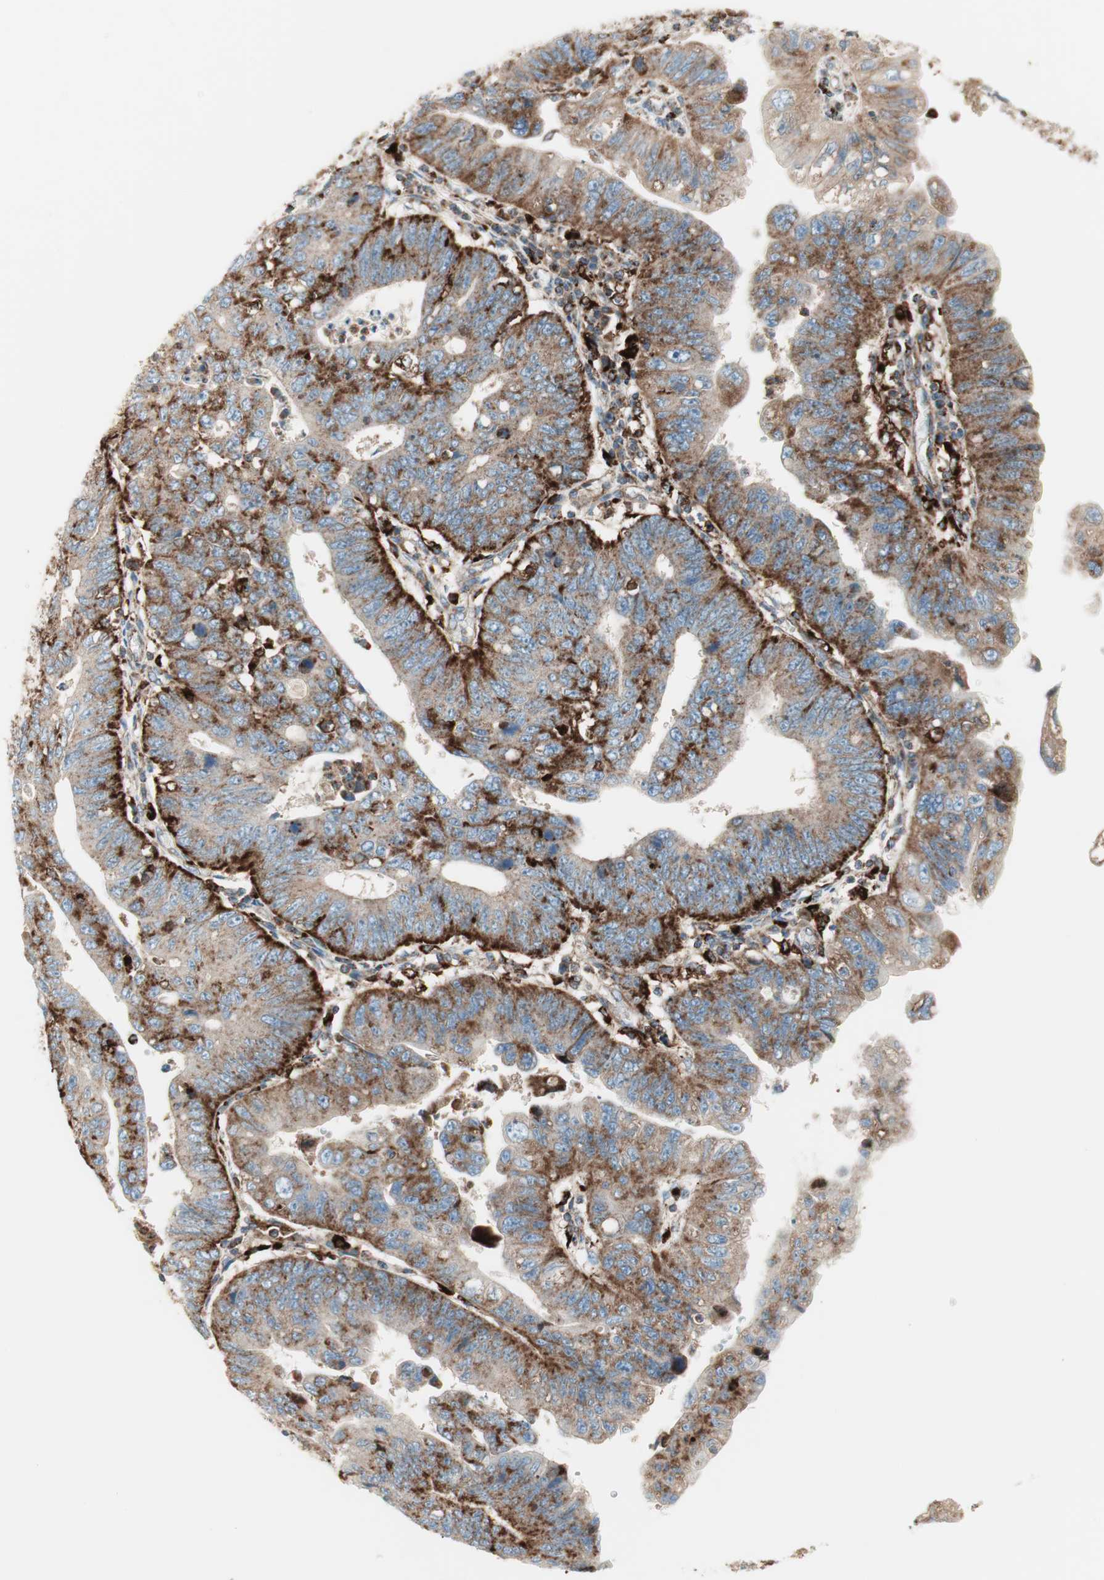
{"staining": {"intensity": "moderate", "quantity": ">75%", "location": "cytoplasmic/membranous"}, "tissue": "stomach cancer", "cell_type": "Tumor cells", "image_type": "cancer", "snomed": [{"axis": "morphology", "description": "Adenocarcinoma, NOS"}, {"axis": "topography", "description": "Stomach"}], "caption": "Stomach adenocarcinoma tissue reveals moderate cytoplasmic/membranous expression in approximately >75% of tumor cells, visualized by immunohistochemistry.", "gene": "ATP6V1G1", "patient": {"sex": "male", "age": 59}}